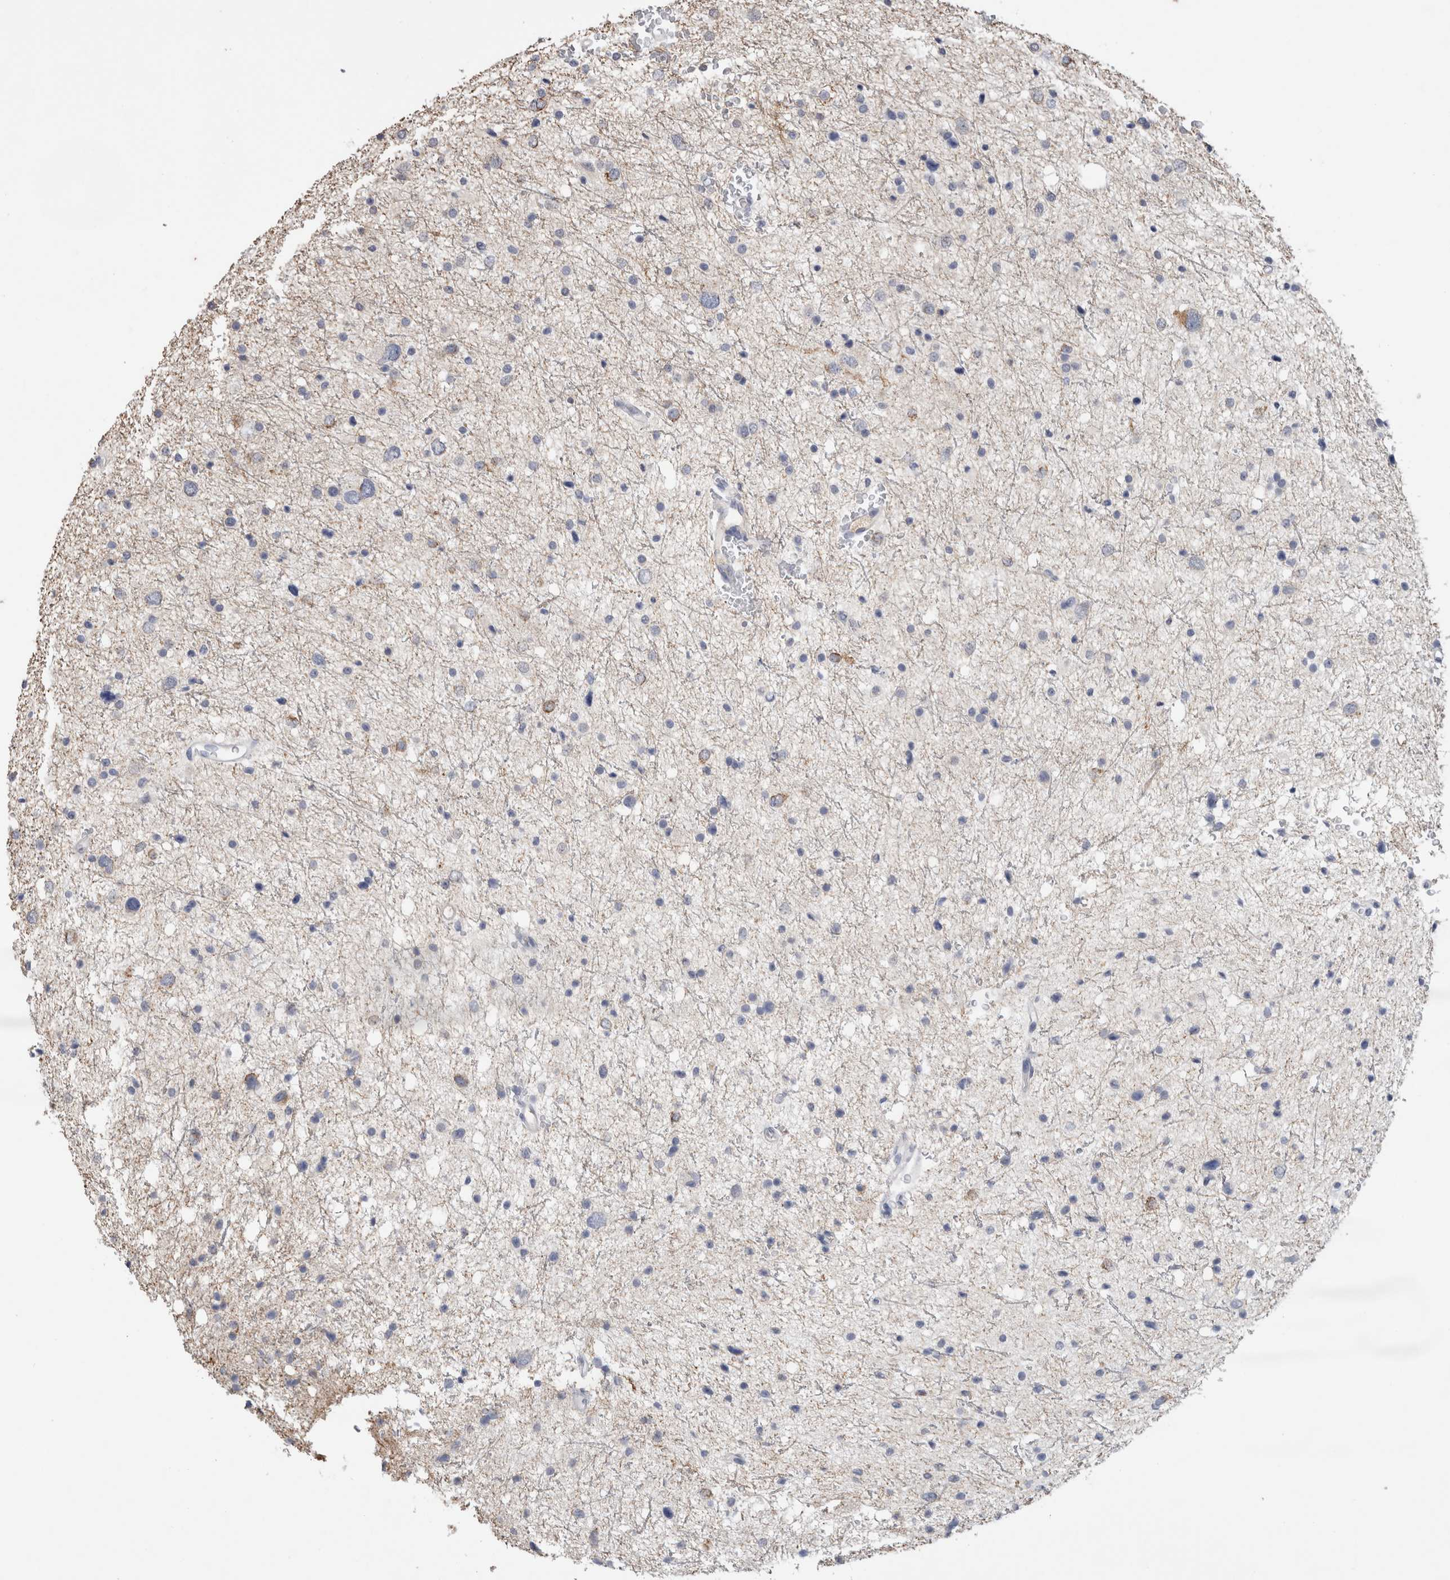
{"staining": {"intensity": "negative", "quantity": "none", "location": "none"}, "tissue": "glioma", "cell_type": "Tumor cells", "image_type": "cancer", "snomed": [{"axis": "morphology", "description": "Glioma, malignant, Low grade"}, {"axis": "topography", "description": "Brain"}], "caption": "Immunohistochemical staining of human malignant low-grade glioma demonstrates no significant staining in tumor cells. The staining was performed using DAB (3,3'-diaminobenzidine) to visualize the protein expression in brown, while the nuclei were stained in blue with hematoxylin (Magnification: 20x).", "gene": "FABP7", "patient": {"sex": "female", "age": 37}}